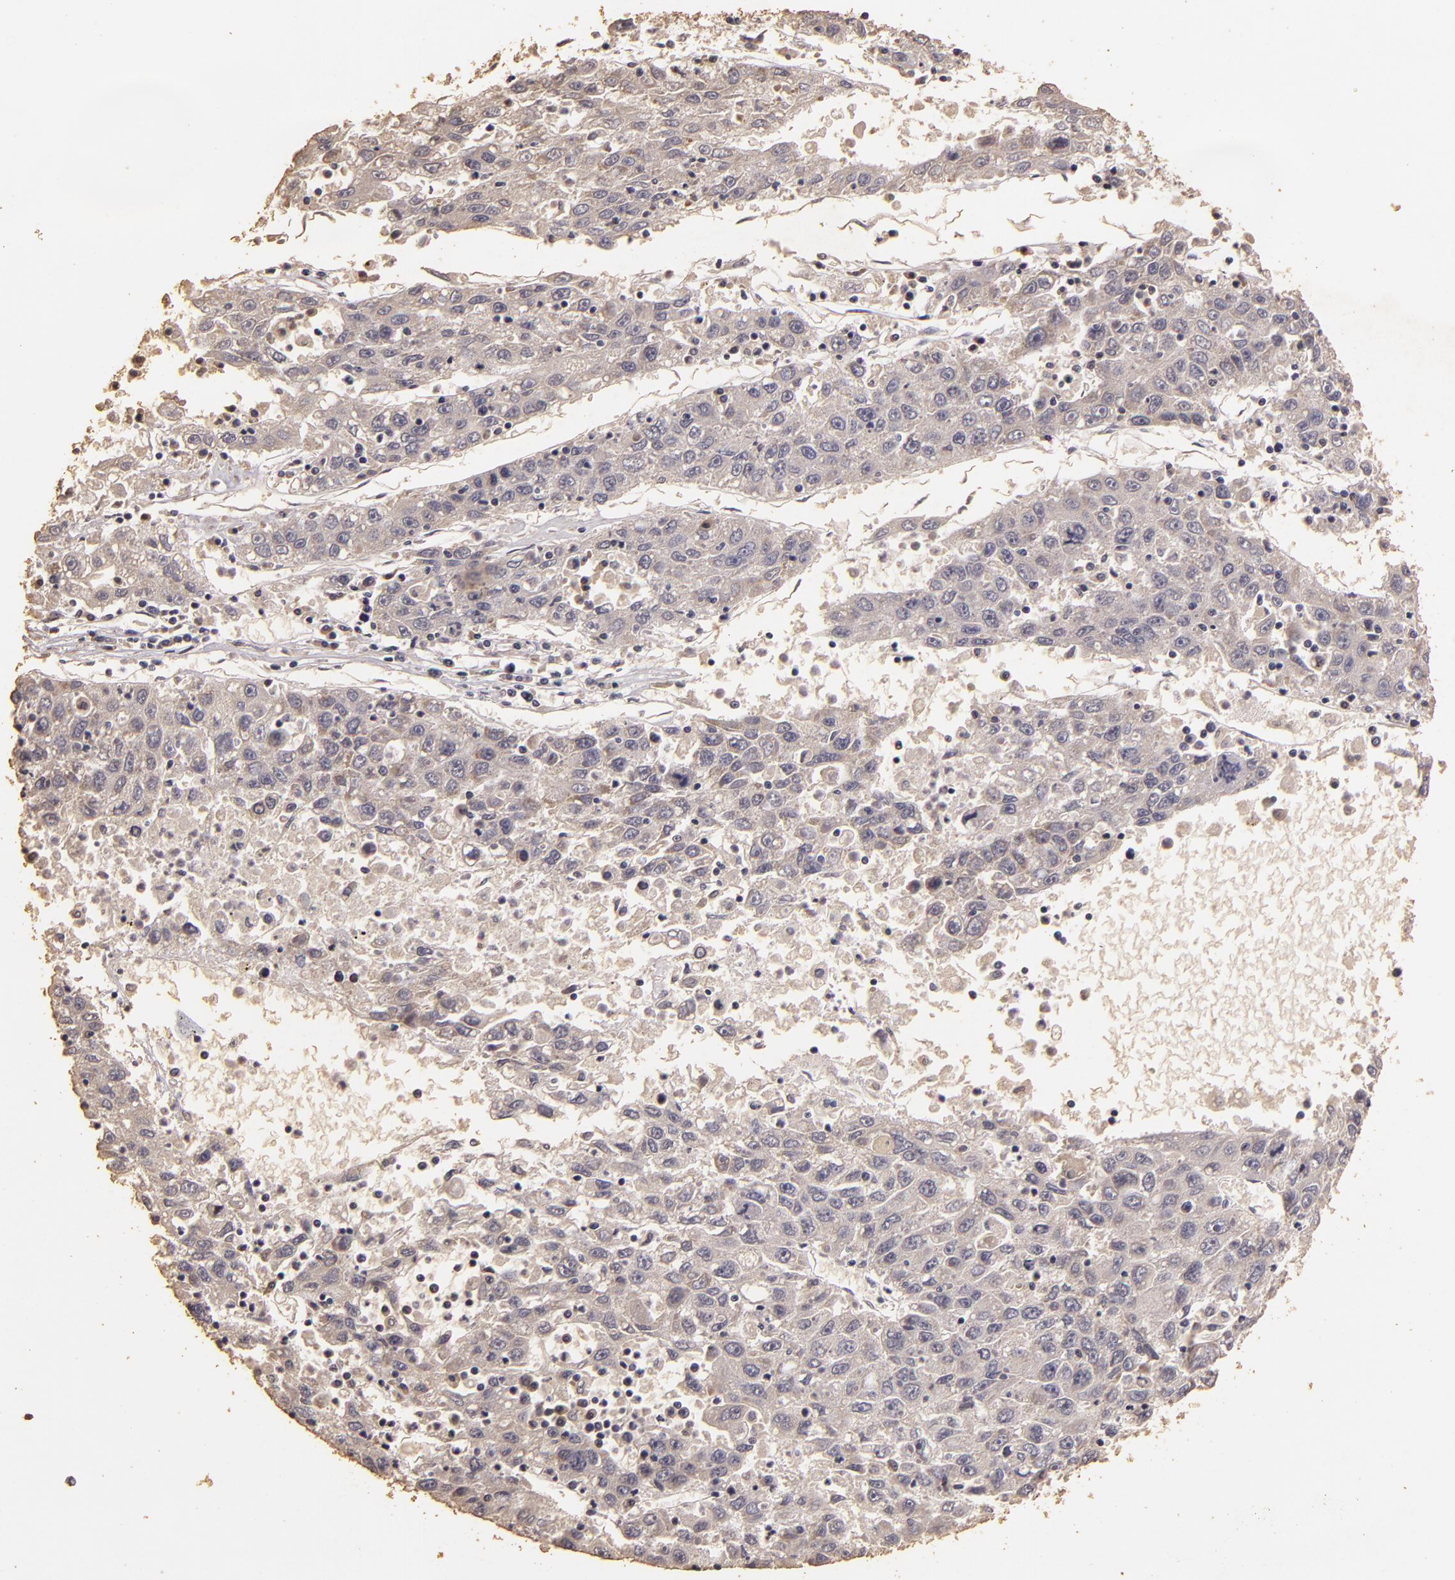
{"staining": {"intensity": "negative", "quantity": "none", "location": "none"}, "tissue": "liver cancer", "cell_type": "Tumor cells", "image_type": "cancer", "snomed": [{"axis": "morphology", "description": "Carcinoma, Hepatocellular, NOS"}, {"axis": "topography", "description": "Liver"}], "caption": "DAB immunohistochemical staining of human liver hepatocellular carcinoma demonstrates no significant expression in tumor cells.", "gene": "BCL2L13", "patient": {"sex": "male", "age": 49}}